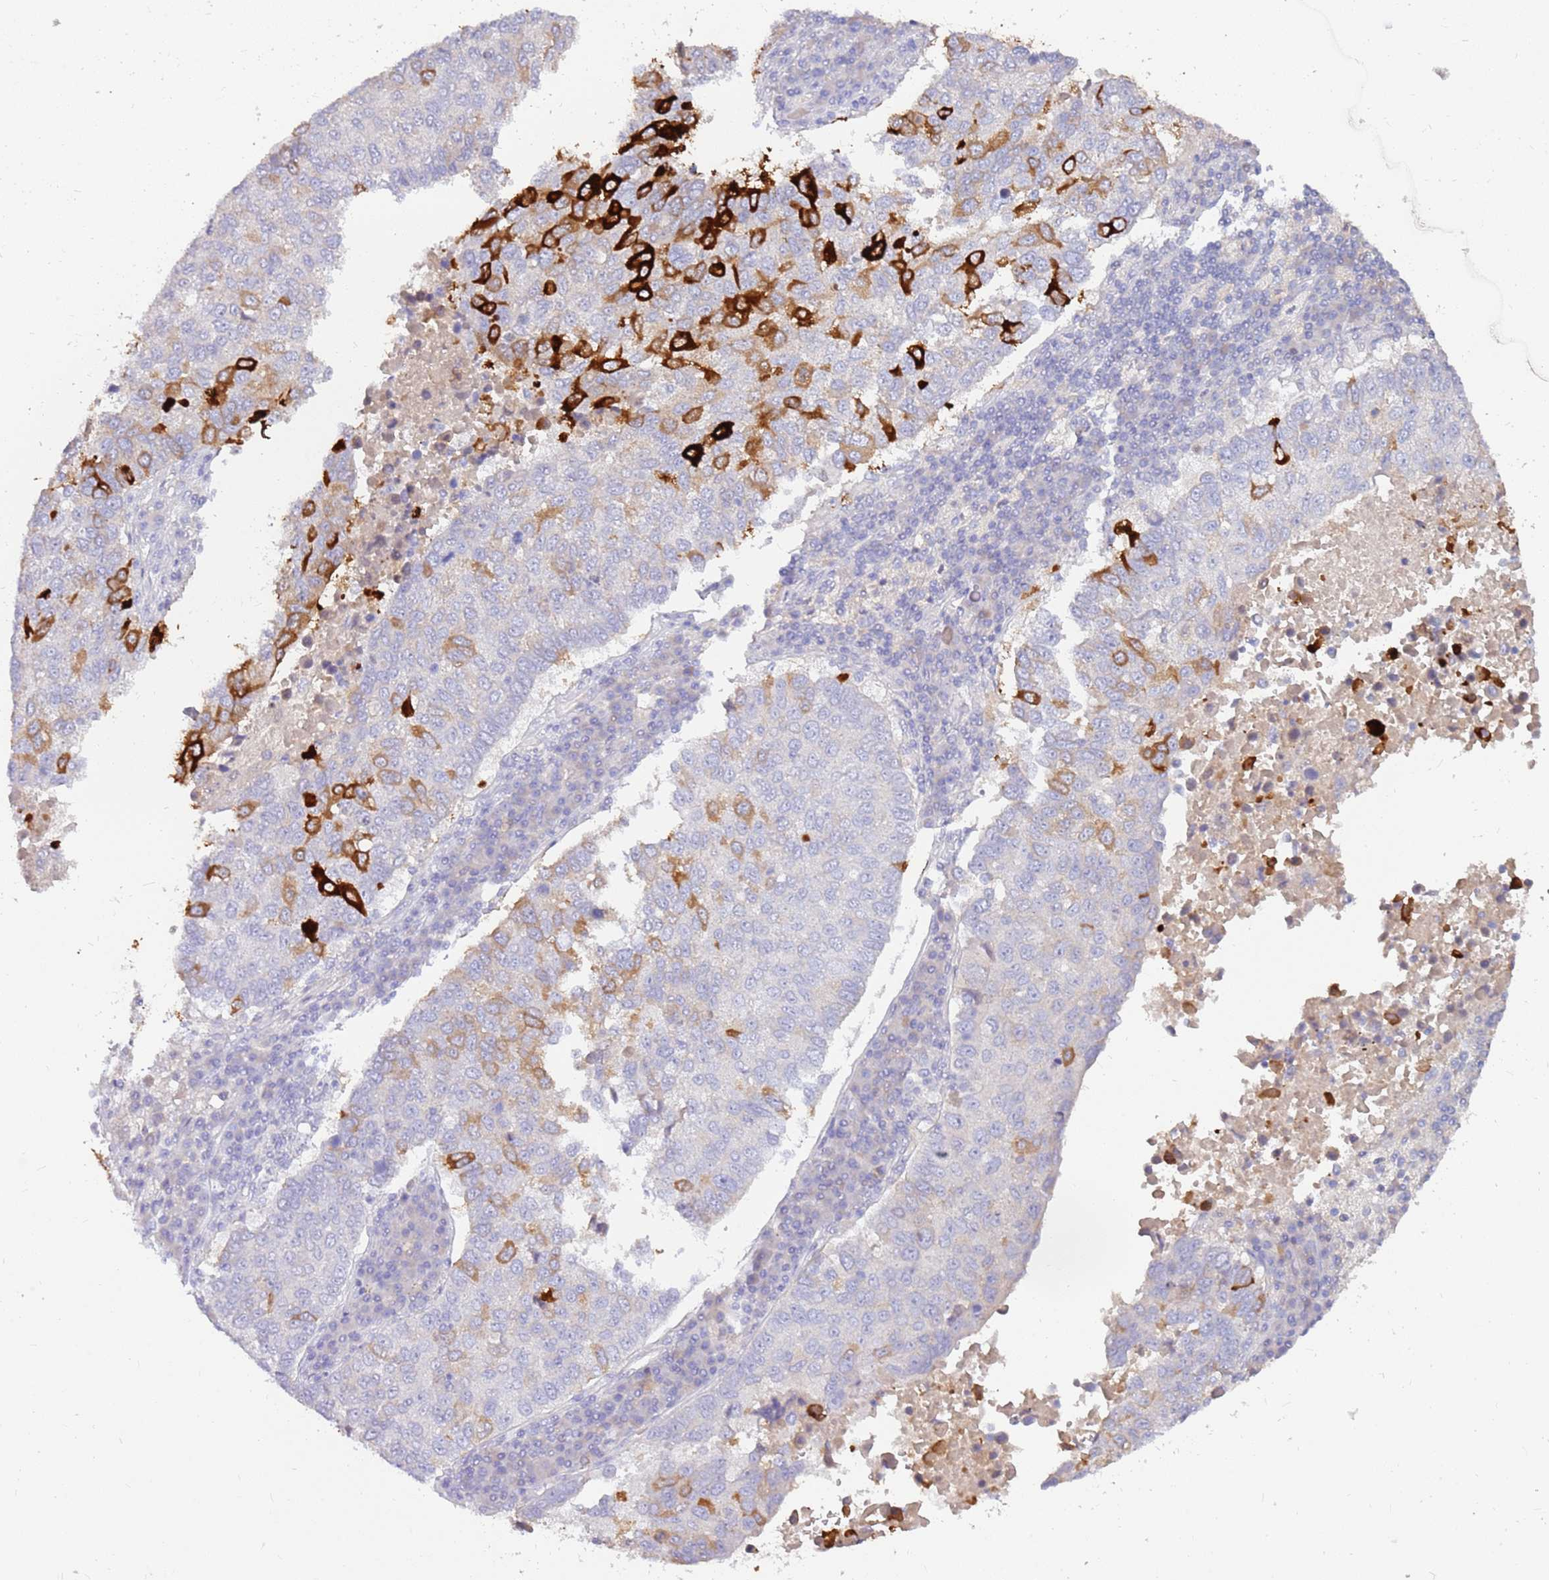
{"staining": {"intensity": "strong", "quantity": "<25%", "location": "cytoplasmic/membranous"}, "tissue": "lung cancer", "cell_type": "Tumor cells", "image_type": "cancer", "snomed": [{"axis": "morphology", "description": "Squamous cell carcinoma, NOS"}, {"axis": "topography", "description": "Lung"}], "caption": "A brown stain highlights strong cytoplasmic/membranous staining of a protein in human squamous cell carcinoma (lung) tumor cells. The staining is performed using DAB brown chromogen to label protein expression. The nuclei are counter-stained blue using hematoxylin.", "gene": "EVPLL", "patient": {"sex": "male", "age": 73}}